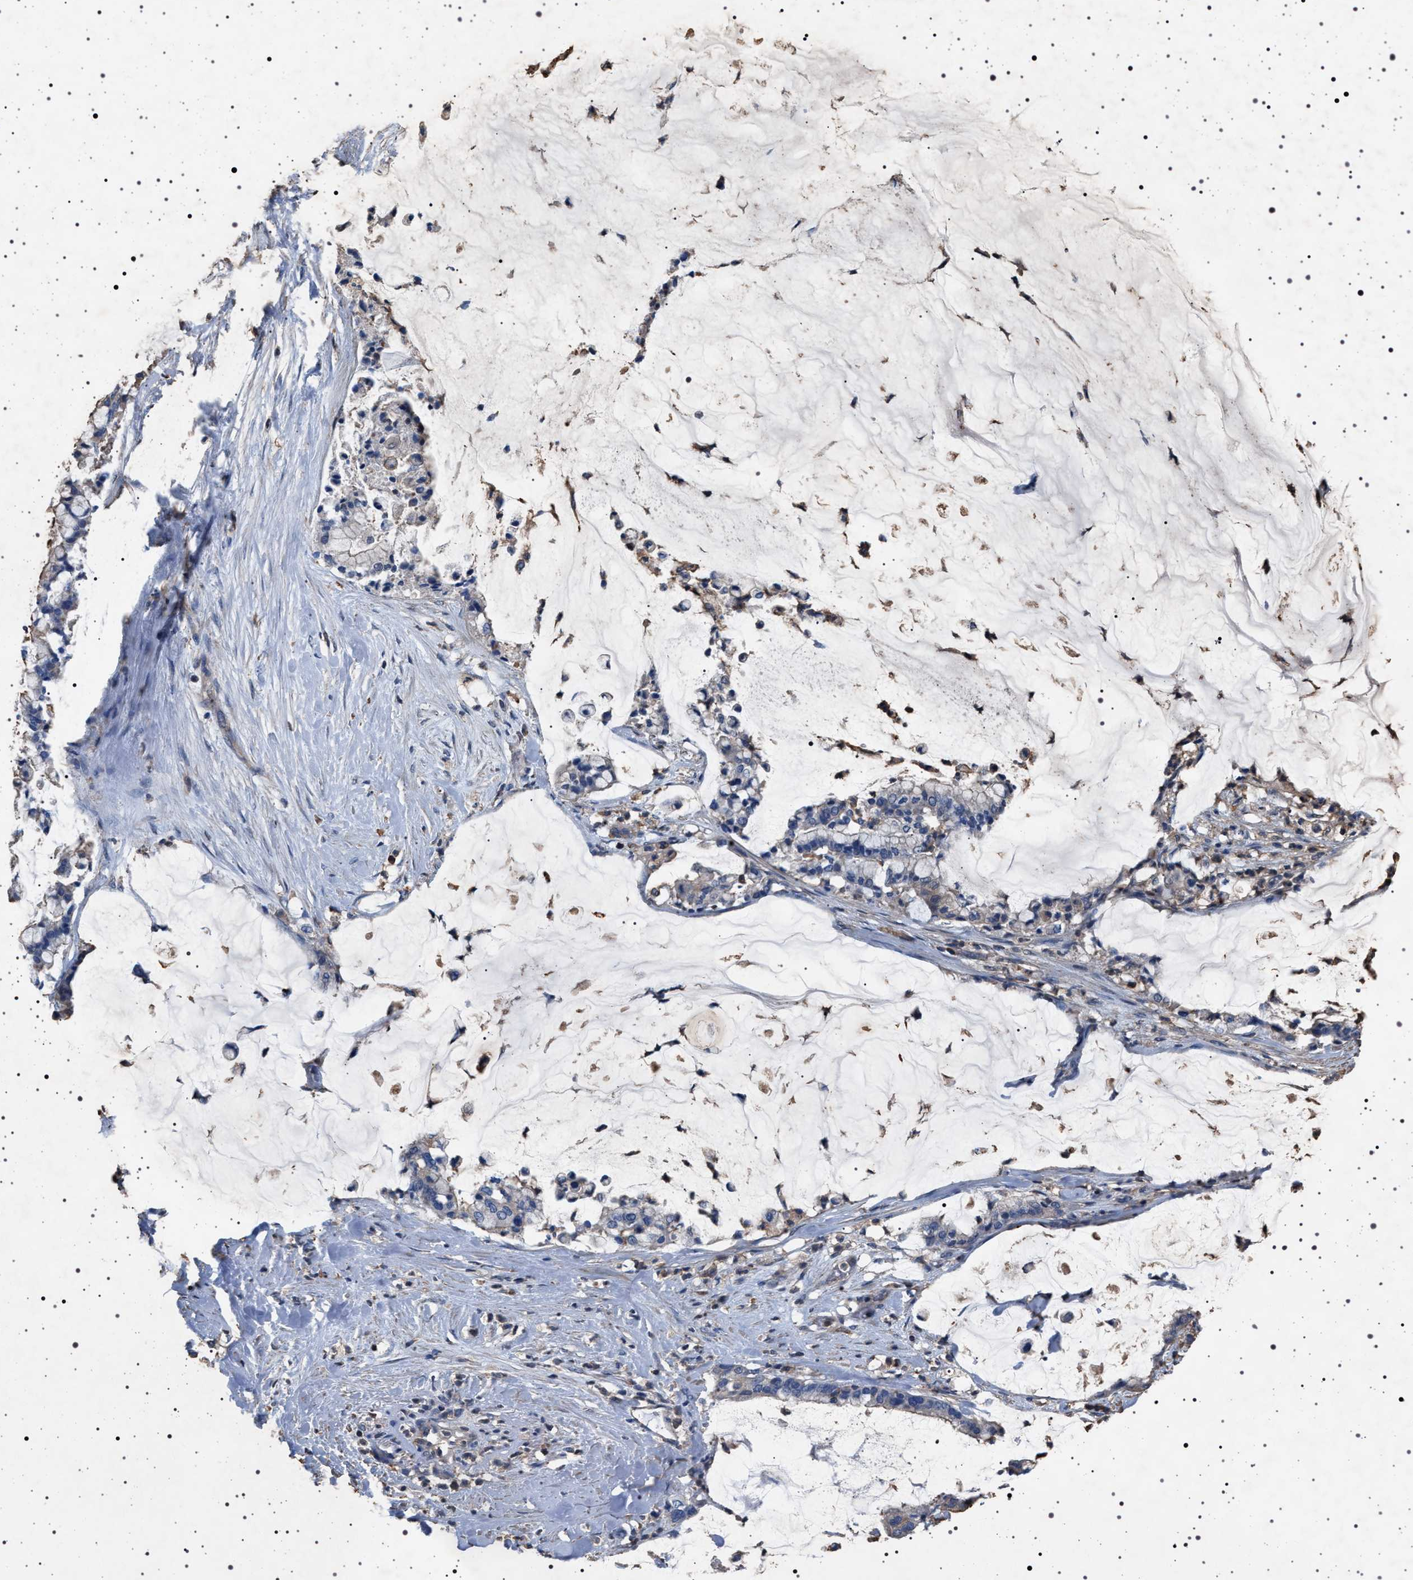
{"staining": {"intensity": "negative", "quantity": "none", "location": "none"}, "tissue": "pancreatic cancer", "cell_type": "Tumor cells", "image_type": "cancer", "snomed": [{"axis": "morphology", "description": "Adenocarcinoma, NOS"}, {"axis": "topography", "description": "Pancreas"}], "caption": "Immunohistochemical staining of human pancreatic cancer exhibits no significant positivity in tumor cells. (DAB immunohistochemistry, high magnification).", "gene": "SMAP2", "patient": {"sex": "male", "age": 41}}